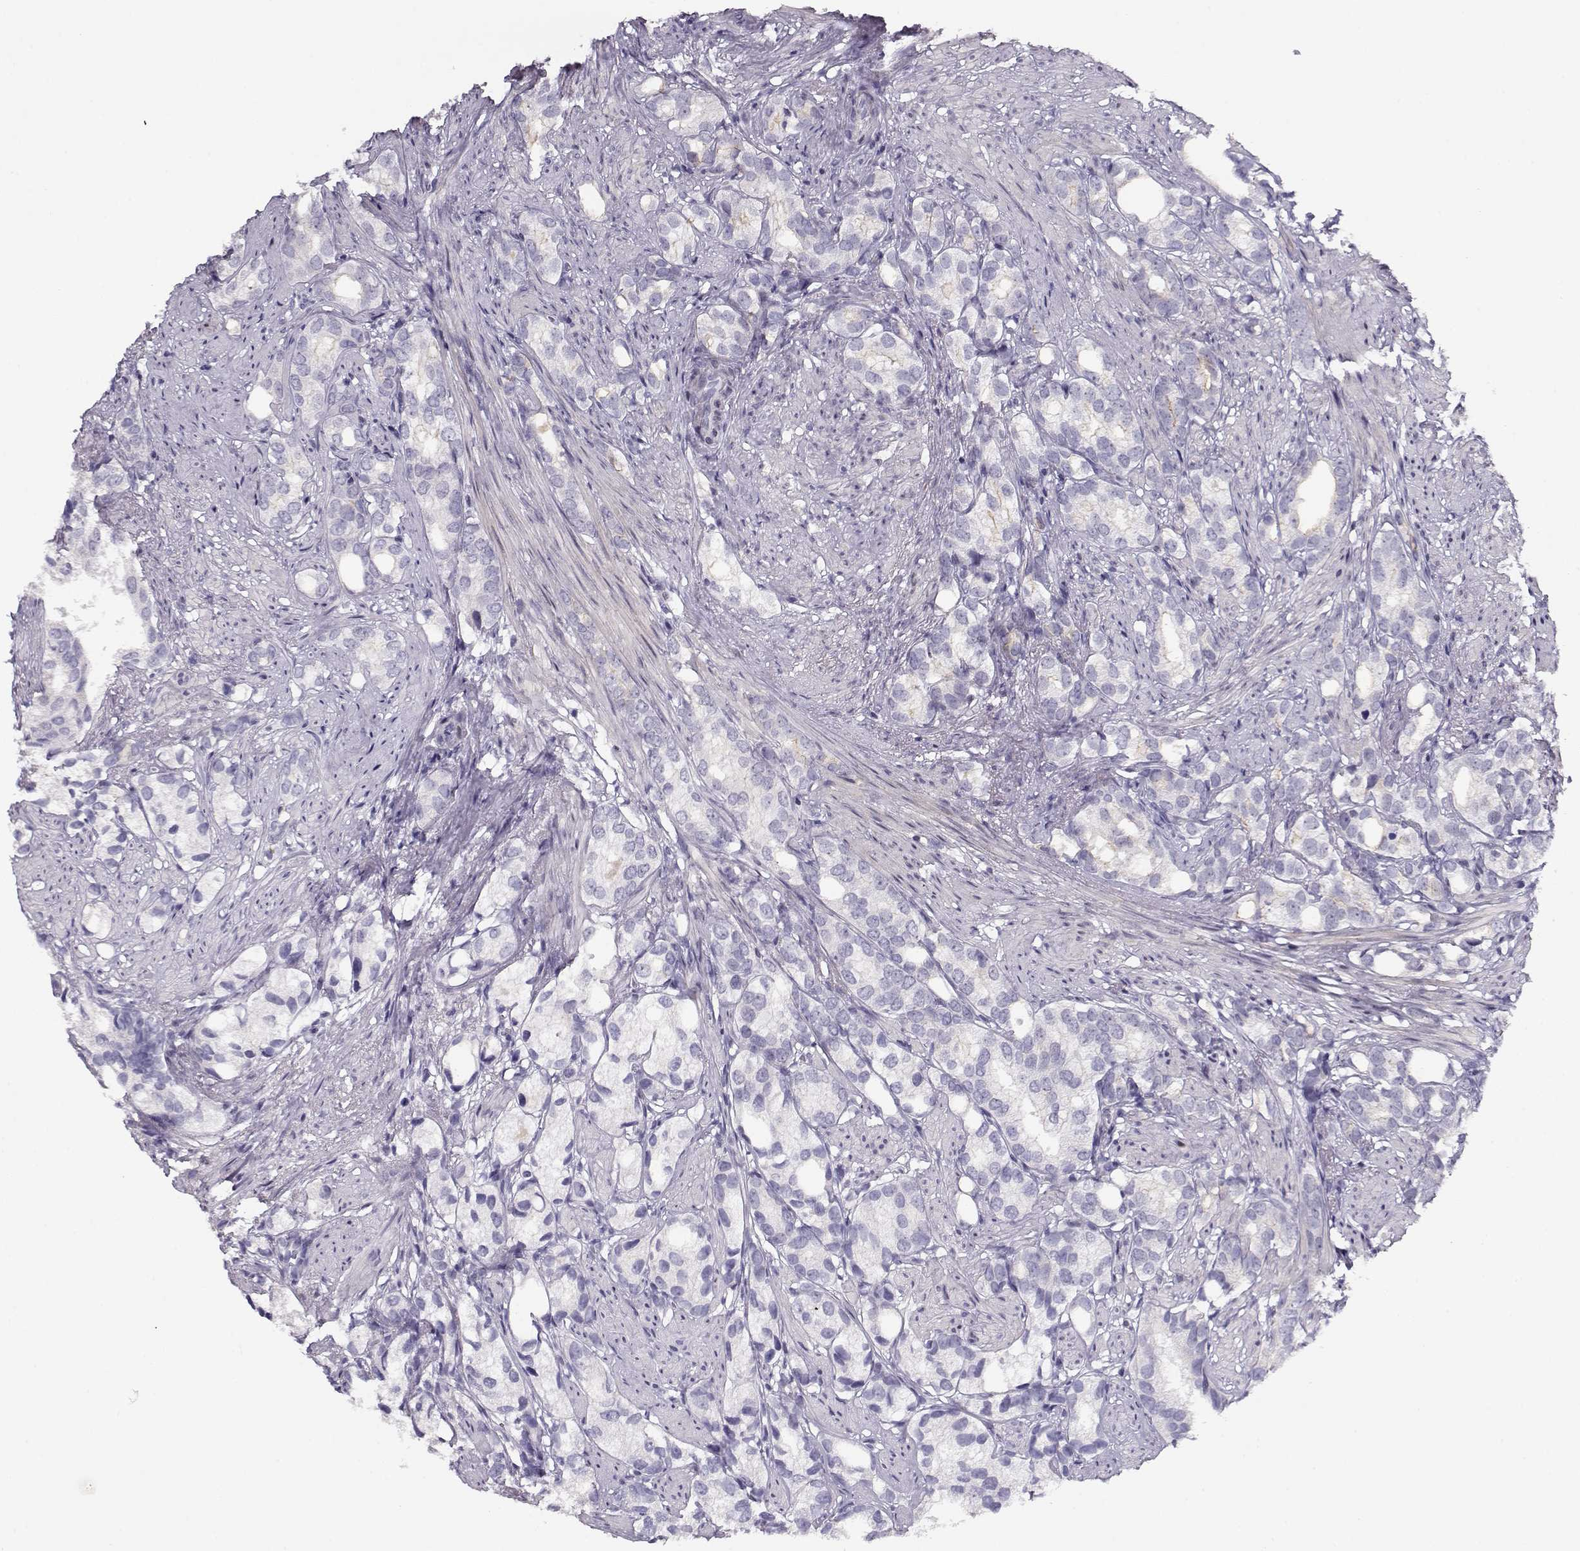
{"staining": {"intensity": "negative", "quantity": "none", "location": "none"}, "tissue": "prostate cancer", "cell_type": "Tumor cells", "image_type": "cancer", "snomed": [{"axis": "morphology", "description": "Adenocarcinoma, High grade"}, {"axis": "topography", "description": "Prostate"}], "caption": "This image is of prostate cancer stained with immunohistochemistry to label a protein in brown with the nuclei are counter-stained blue. There is no expression in tumor cells.", "gene": "CRX", "patient": {"sex": "male", "age": 82}}